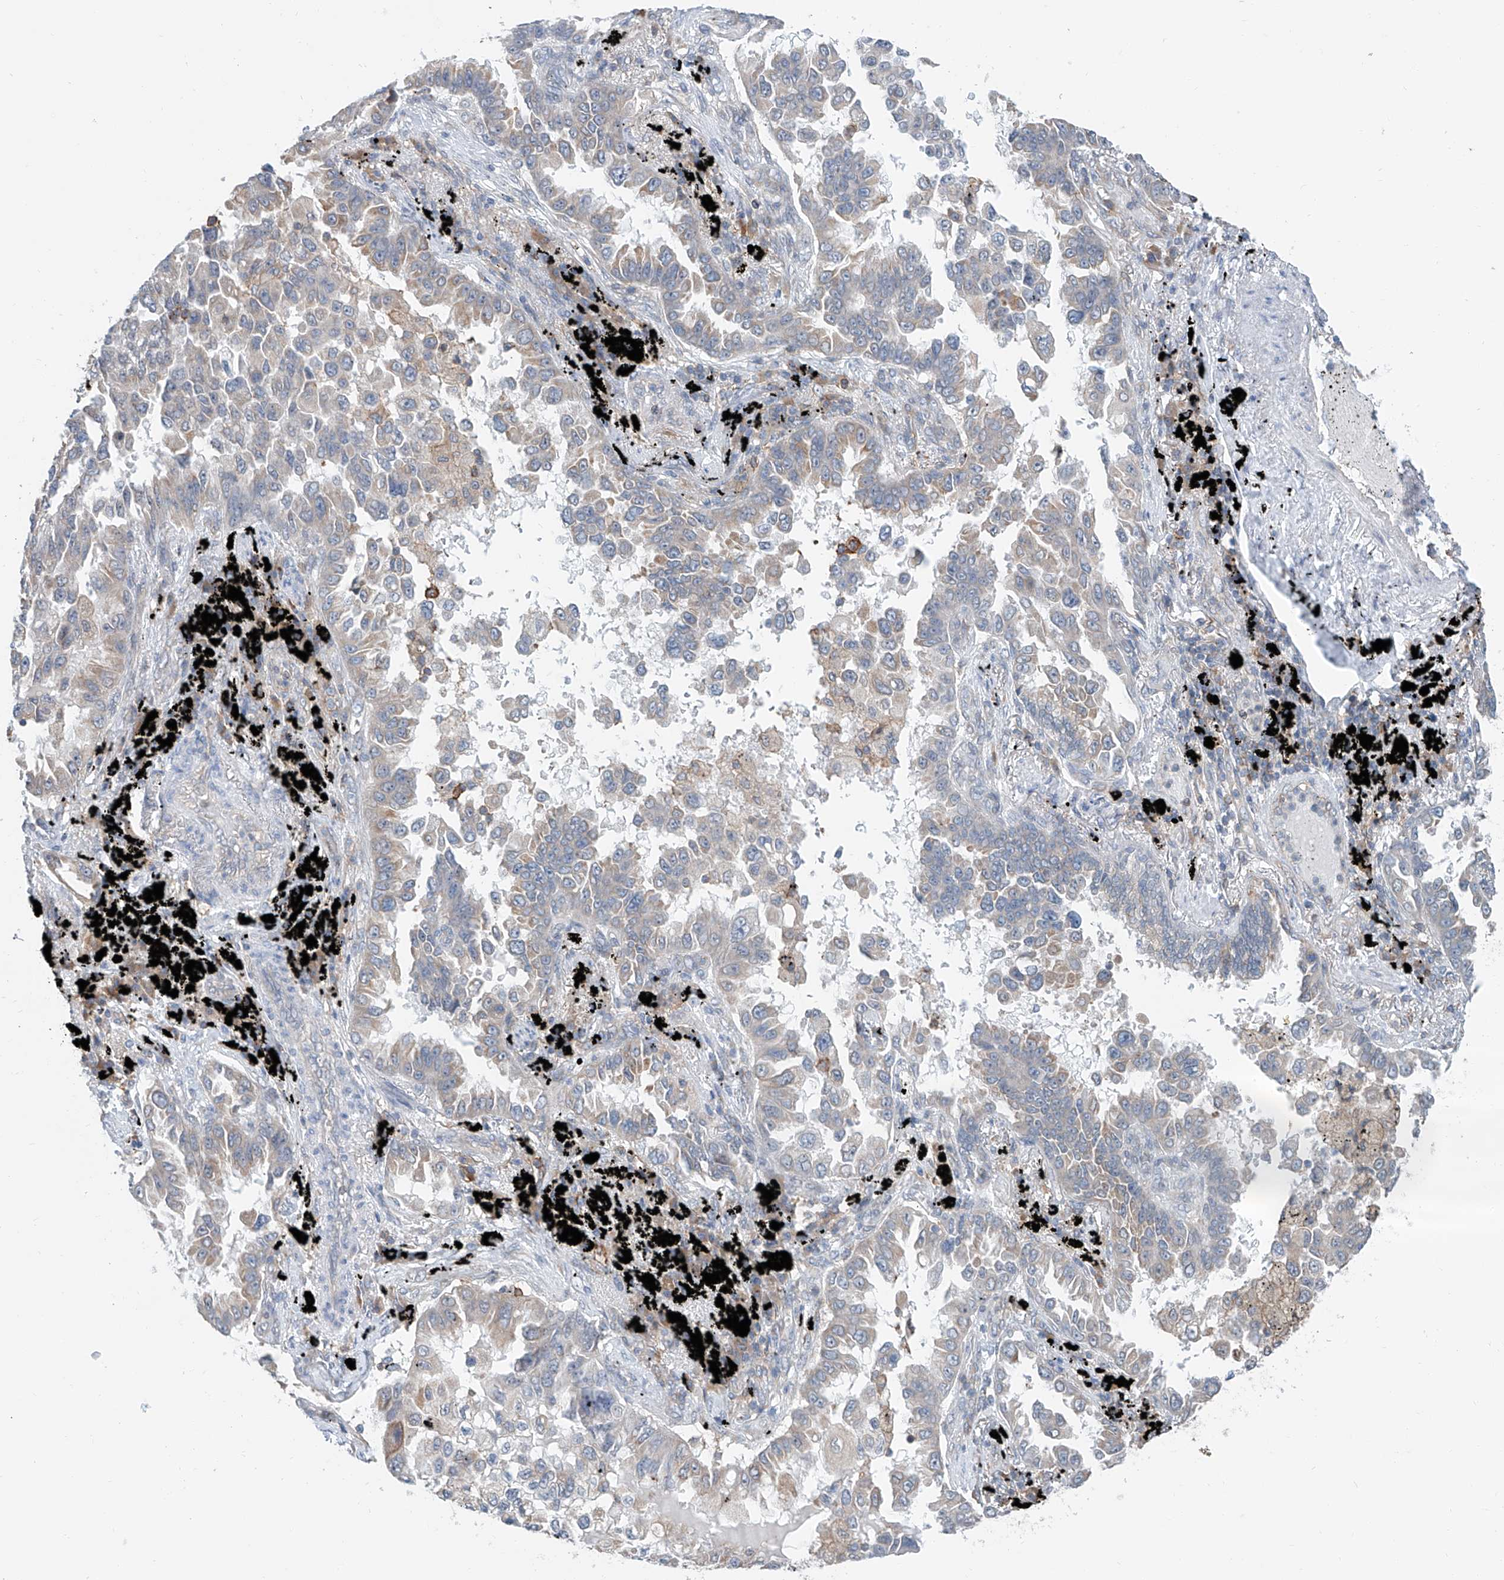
{"staining": {"intensity": "weak", "quantity": "<25%", "location": "cytoplasmic/membranous"}, "tissue": "lung cancer", "cell_type": "Tumor cells", "image_type": "cancer", "snomed": [{"axis": "morphology", "description": "Adenocarcinoma, NOS"}, {"axis": "topography", "description": "Lung"}], "caption": "High power microscopy photomicrograph of an IHC image of lung cancer, revealing no significant positivity in tumor cells.", "gene": "KCNK10", "patient": {"sex": "female", "age": 67}}